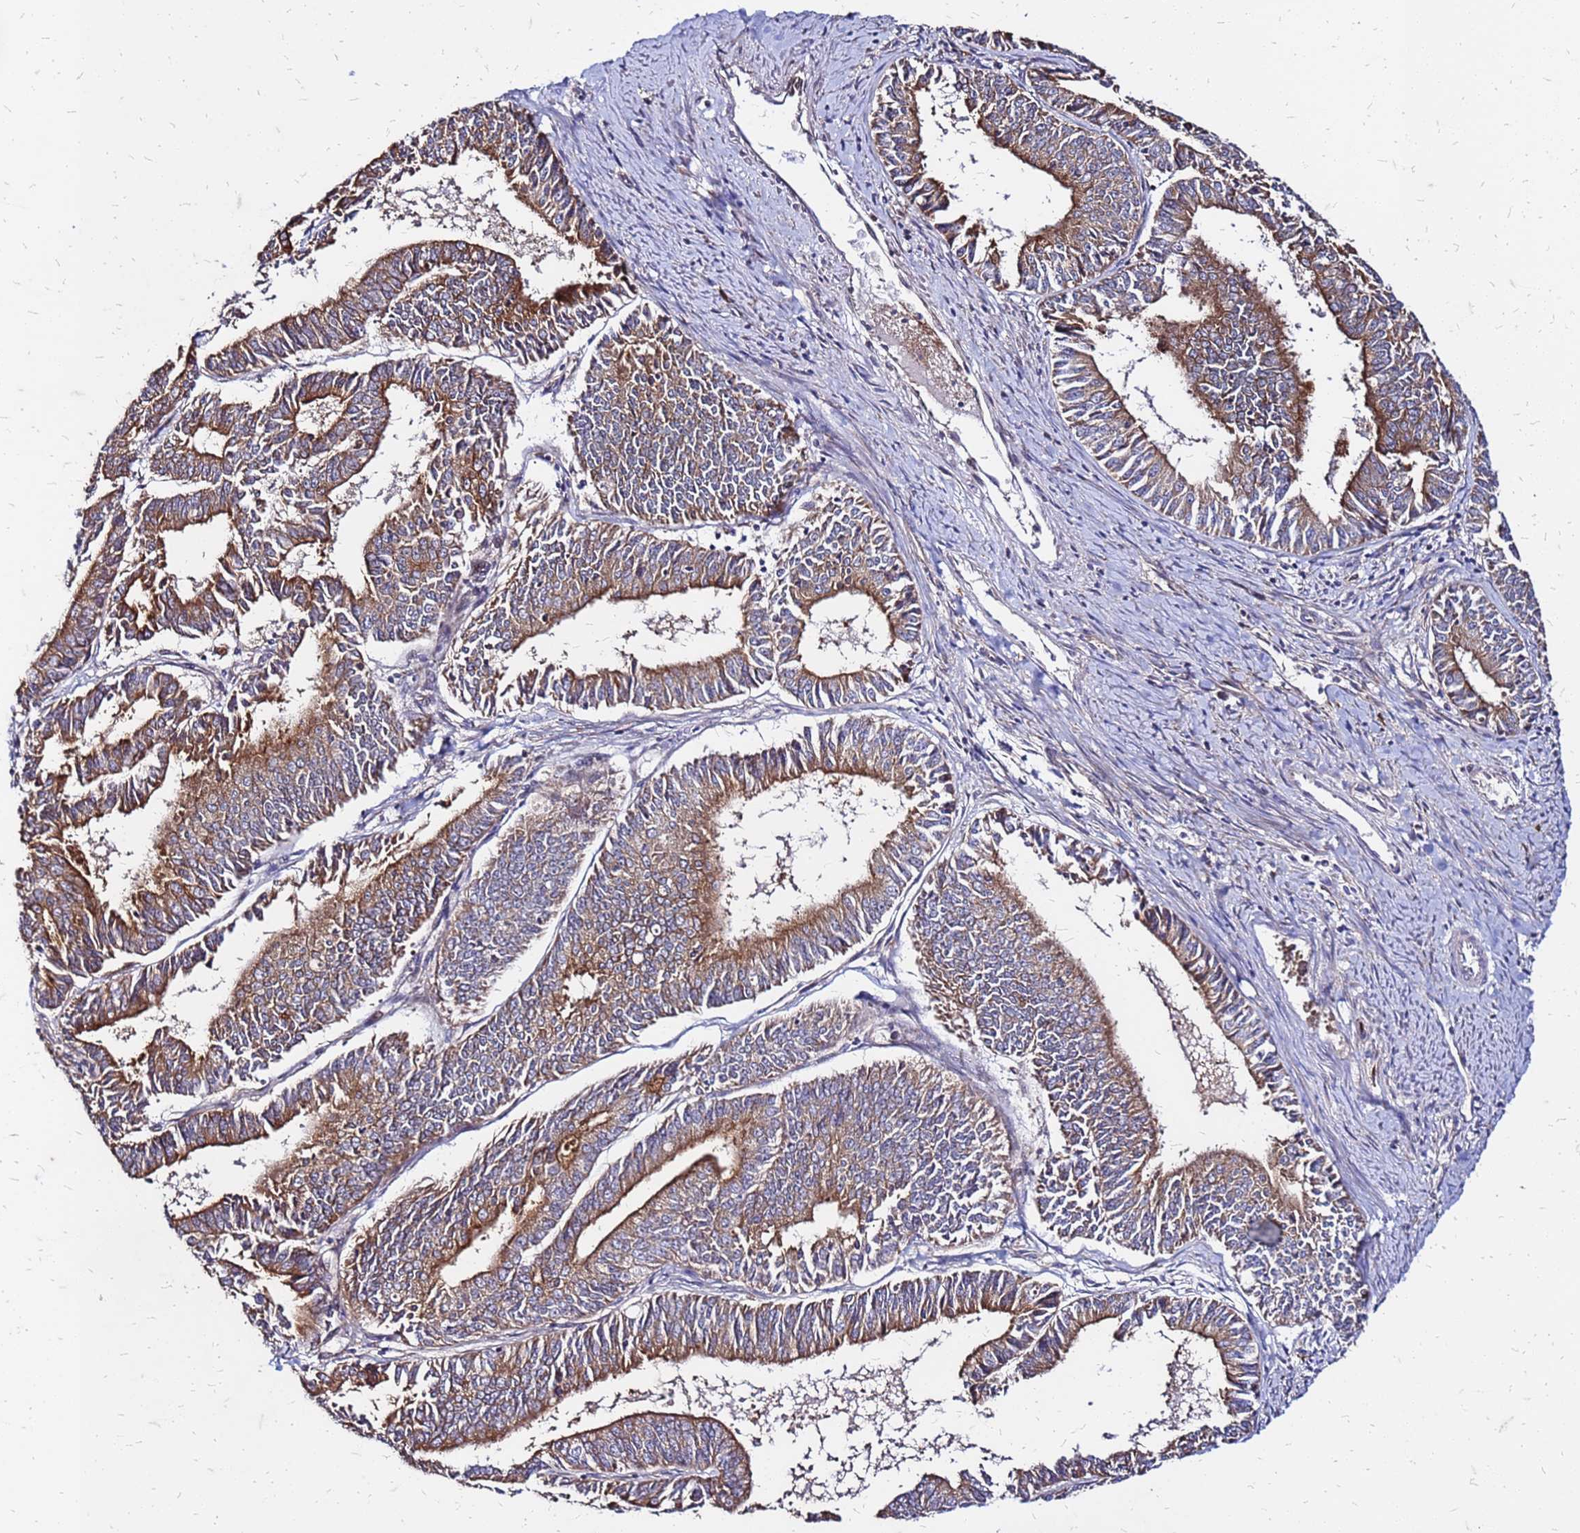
{"staining": {"intensity": "moderate", "quantity": ">75%", "location": "cytoplasmic/membranous"}, "tissue": "endometrial cancer", "cell_type": "Tumor cells", "image_type": "cancer", "snomed": [{"axis": "morphology", "description": "Adenocarcinoma, NOS"}, {"axis": "topography", "description": "Endometrium"}], "caption": "Protein expression analysis of human endometrial adenocarcinoma reveals moderate cytoplasmic/membranous expression in about >75% of tumor cells.", "gene": "VMO1", "patient": {"sex": "female", "age": 73}}